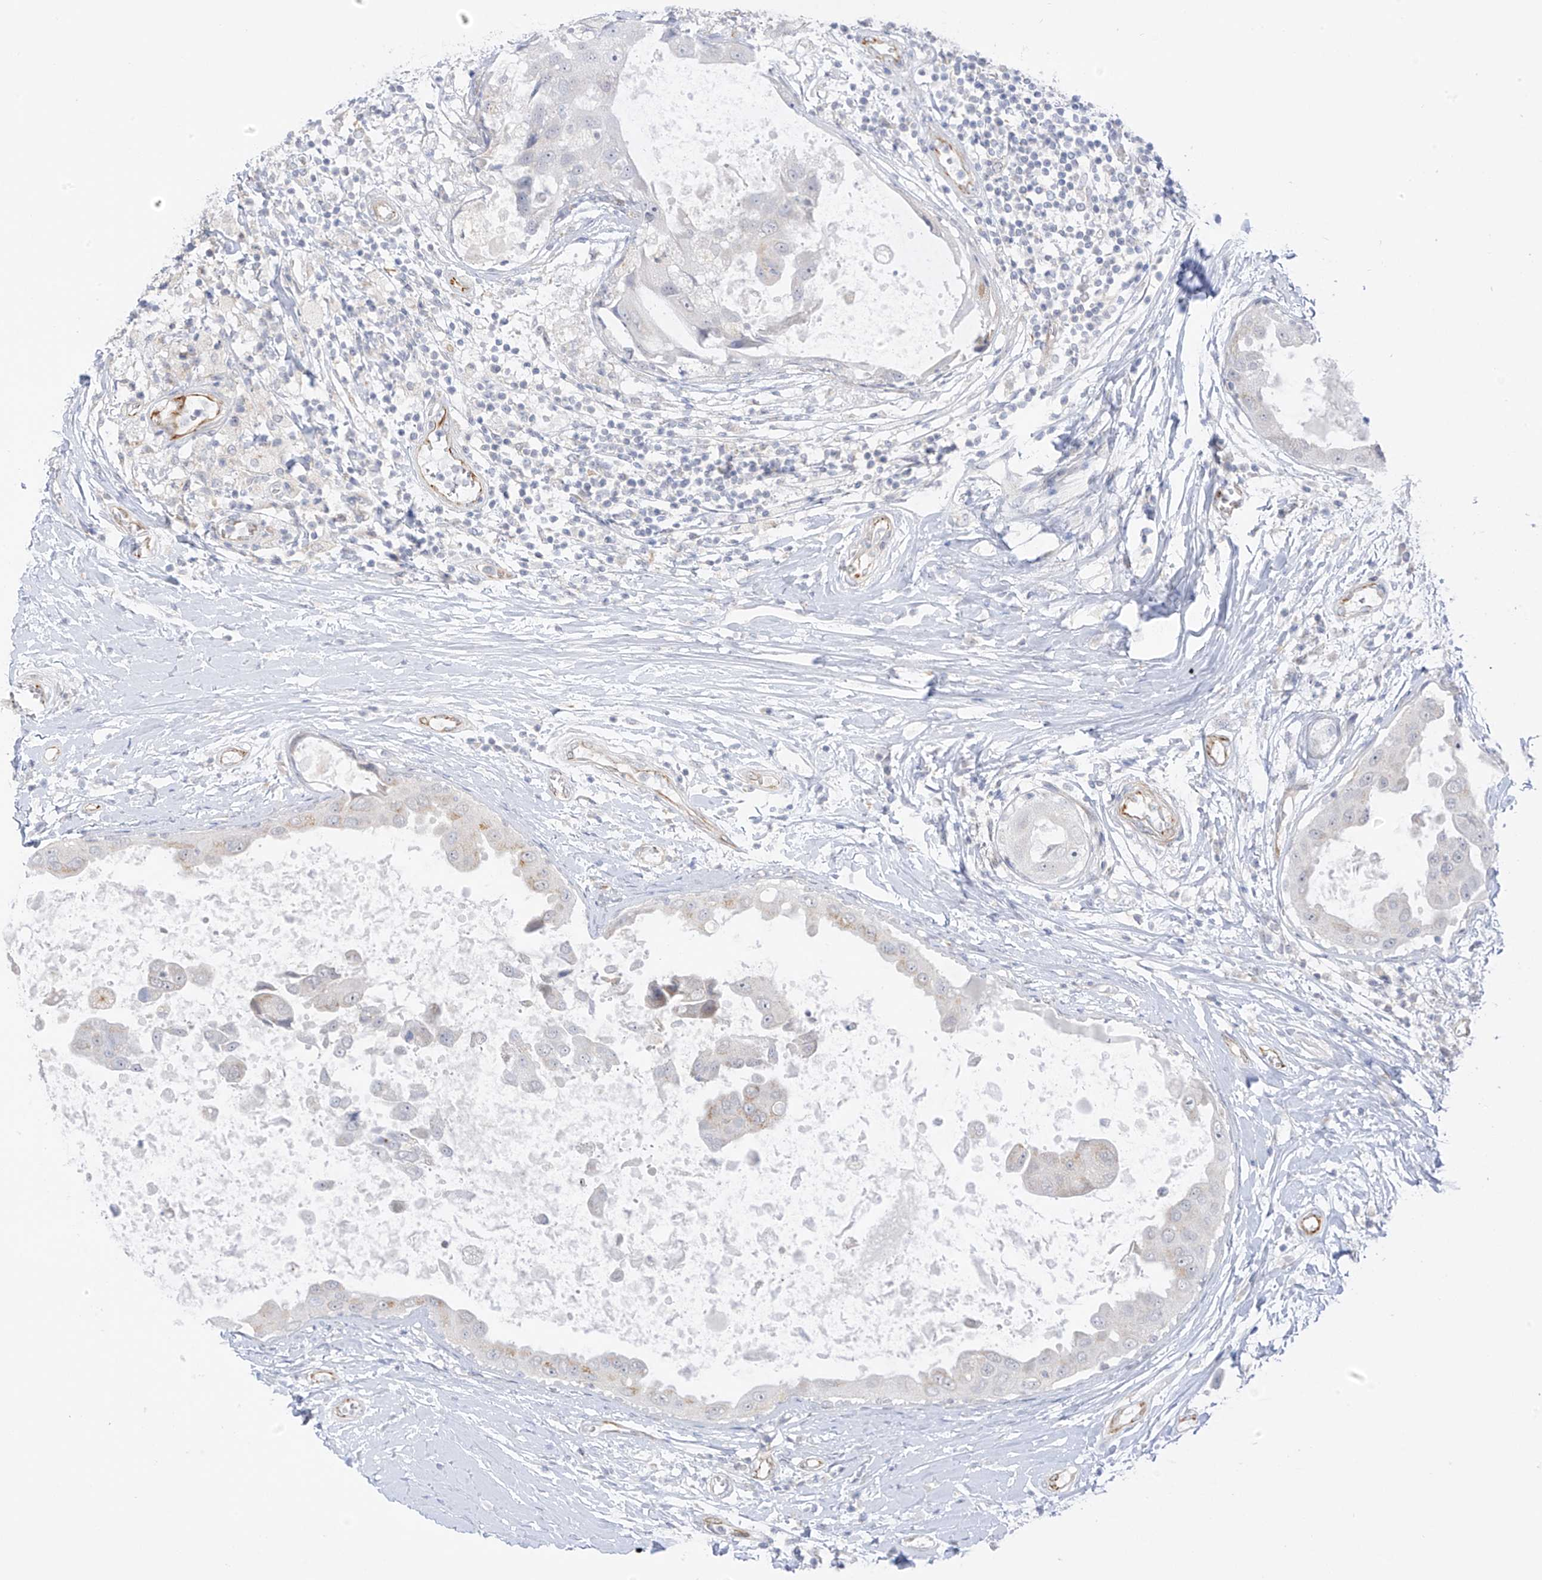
{"staining": {"intensity": "negative", "quantity": "none", "location": "none"}, "tissue": "breast cancer", "cell_type": "Tumor cells", "image_type": "cancer", "snomed": [{"axis": "morphology", "description": "Duct carcinoma"}, {"axis": "topography", "description": "Breast"}], "caption": "This is an immunohistochemistry histopathology image of human breast cancer. There is no positivity in tumor cells.", "gene": "HS6ST2", "patient": {"sex": "female", "age": 27}}